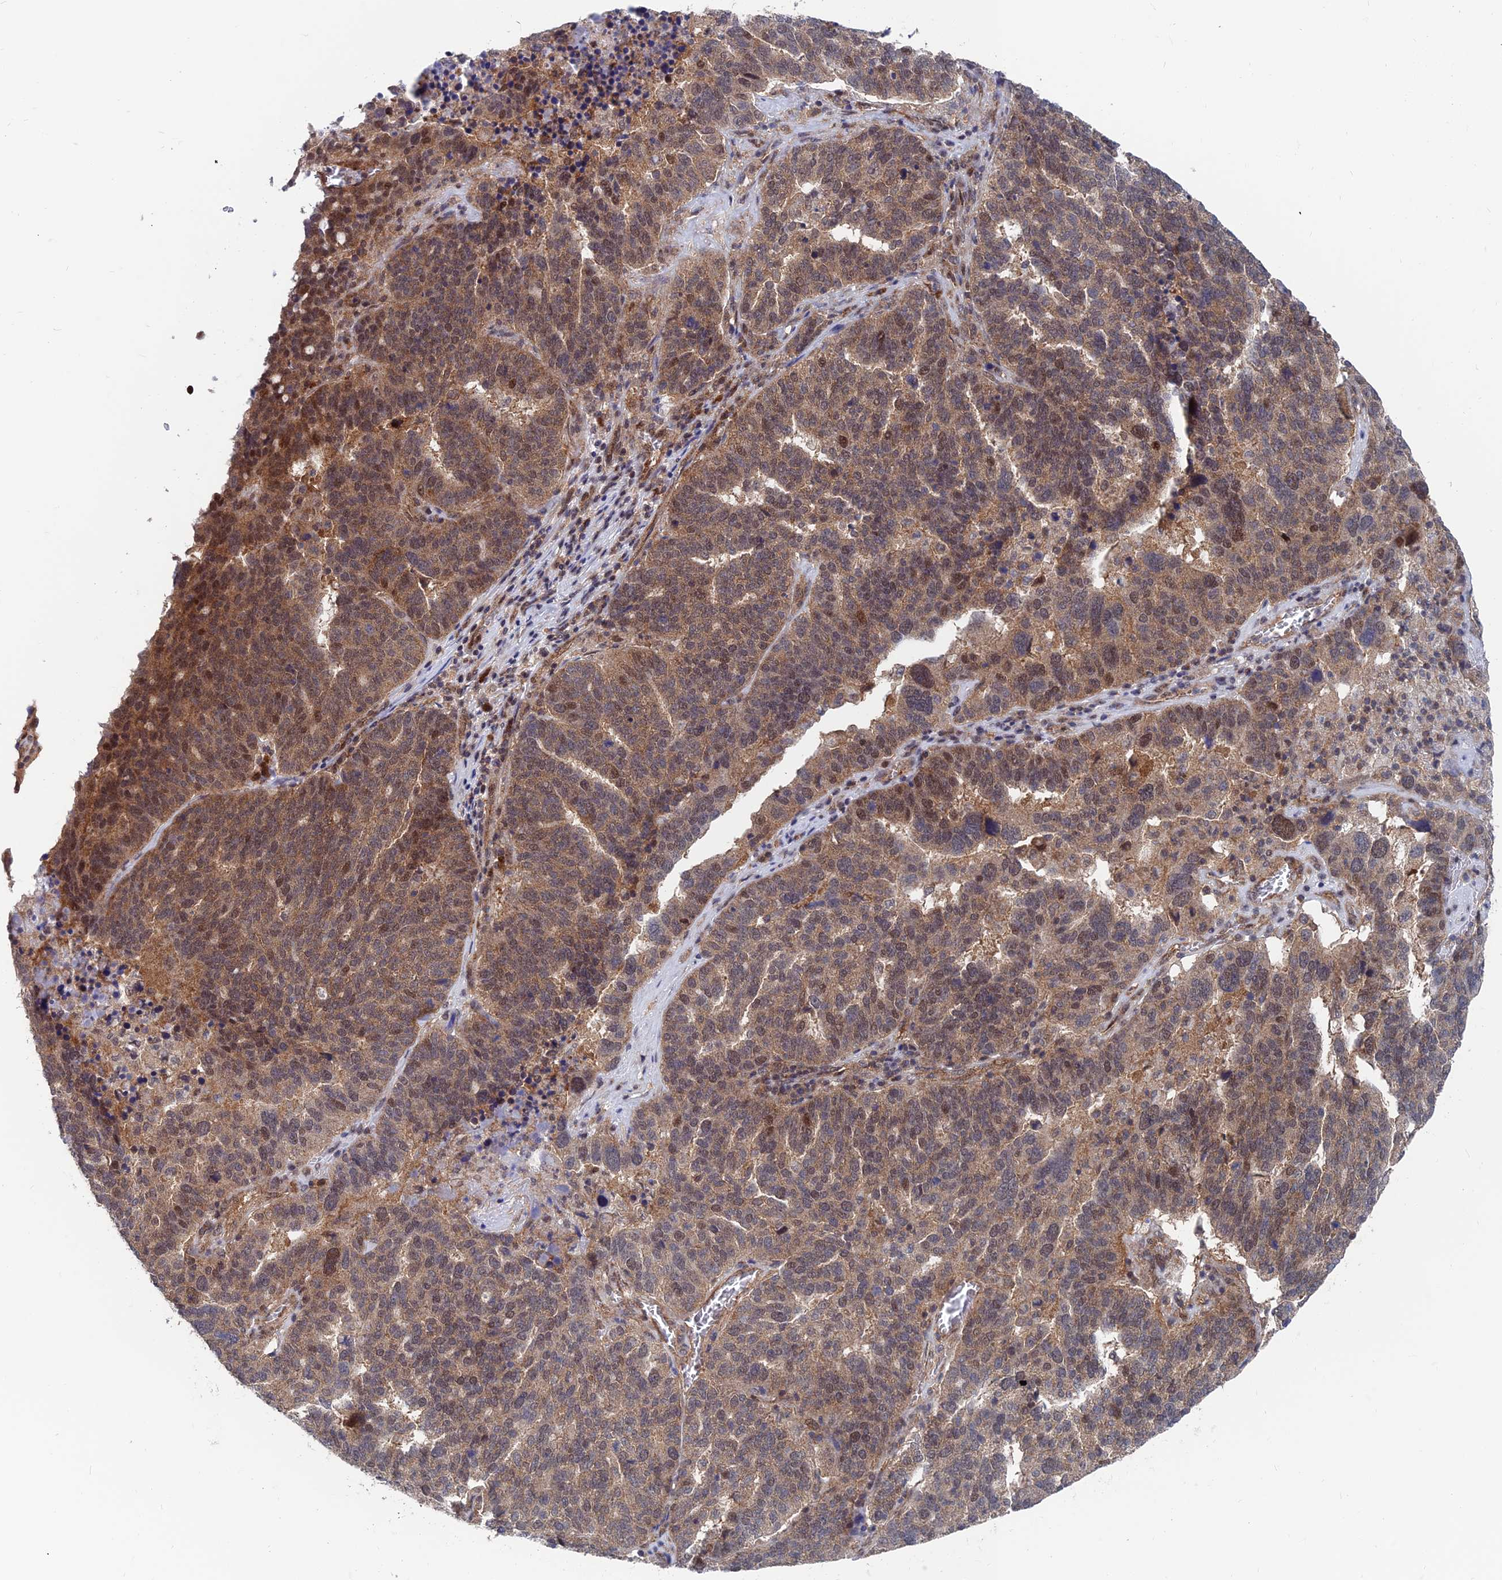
{"staining": {"intensity": "moderate", "quantity": ">75%", "location": "cytoplasmic/membranous,nuclear"}, "tissue": "ovarian cancer", "cell_type": "Tumor cells", "image_type": "cancer", "snomed": [{"axis": "morphology", "description": "Cystadenocarcinoma, serous, NOS"}, {"axis": "topography", "description": "Ovary"}], "caption": "A photomicrograph showing moderate cytoplasmic/membranous and nuclear expression in about >75% of tumor cells in ovarian serous cystadenocarcinoma, as visualized by brown immunohistochemical staining.", "gene": "IGBP1", "patient": {"sex": "female", "age": 59}}